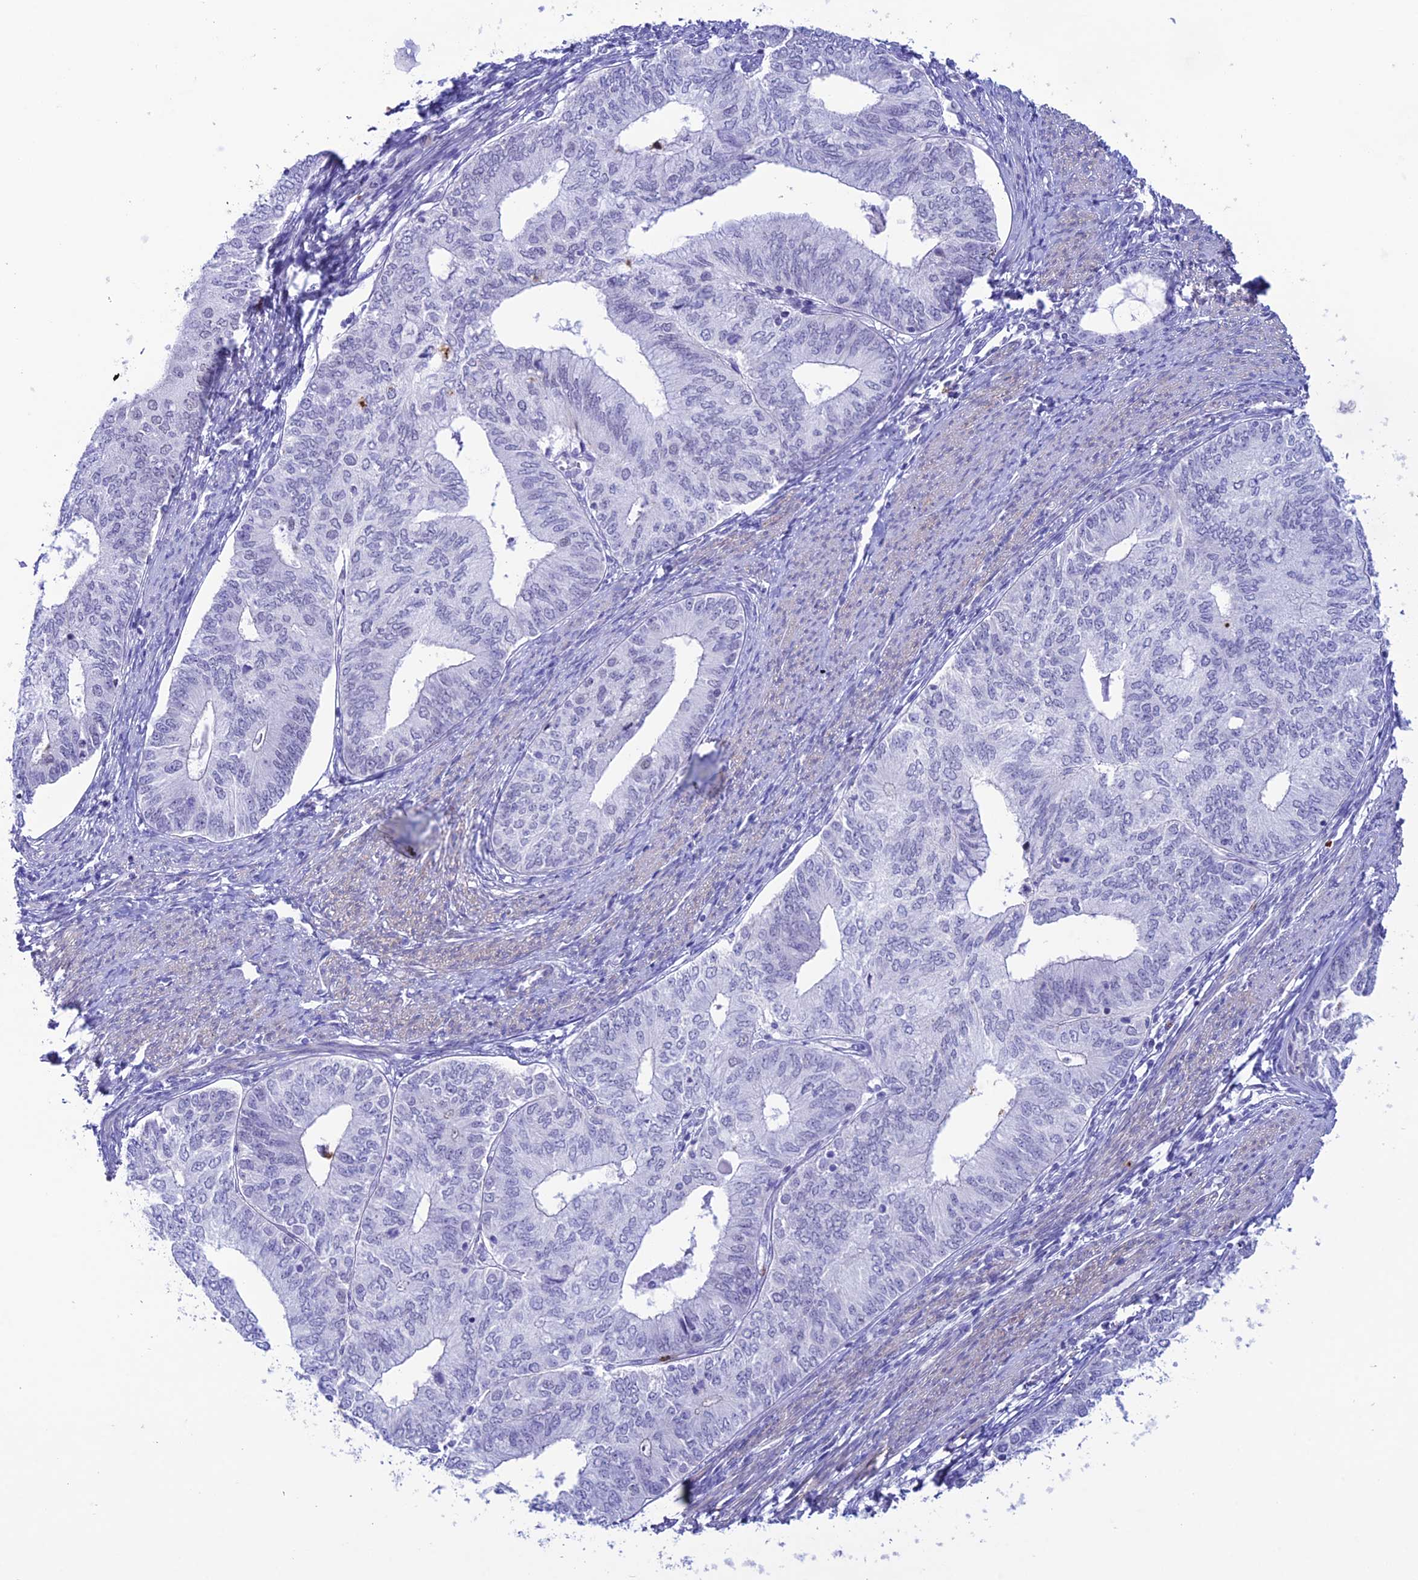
{"staining": {"intensity": "negative", "quantity": "none", "location": "none"}, "tissue": "endometrial cancer", "cell_type": "Tumor cells", "image_type": "cancer", "snomed": [{"axis": "morphology", "description": "Adenocarcinoma, NOS"}, {"axis": "topography", "description": "Endometrium"}], "caption": "DAB immunohistochemical staining of adenocarcinoma (endometrial) exhibits no significant staining in tumor cells.", "gene": "COL6A6", "patient": {"sex": "female", "age": 68}}